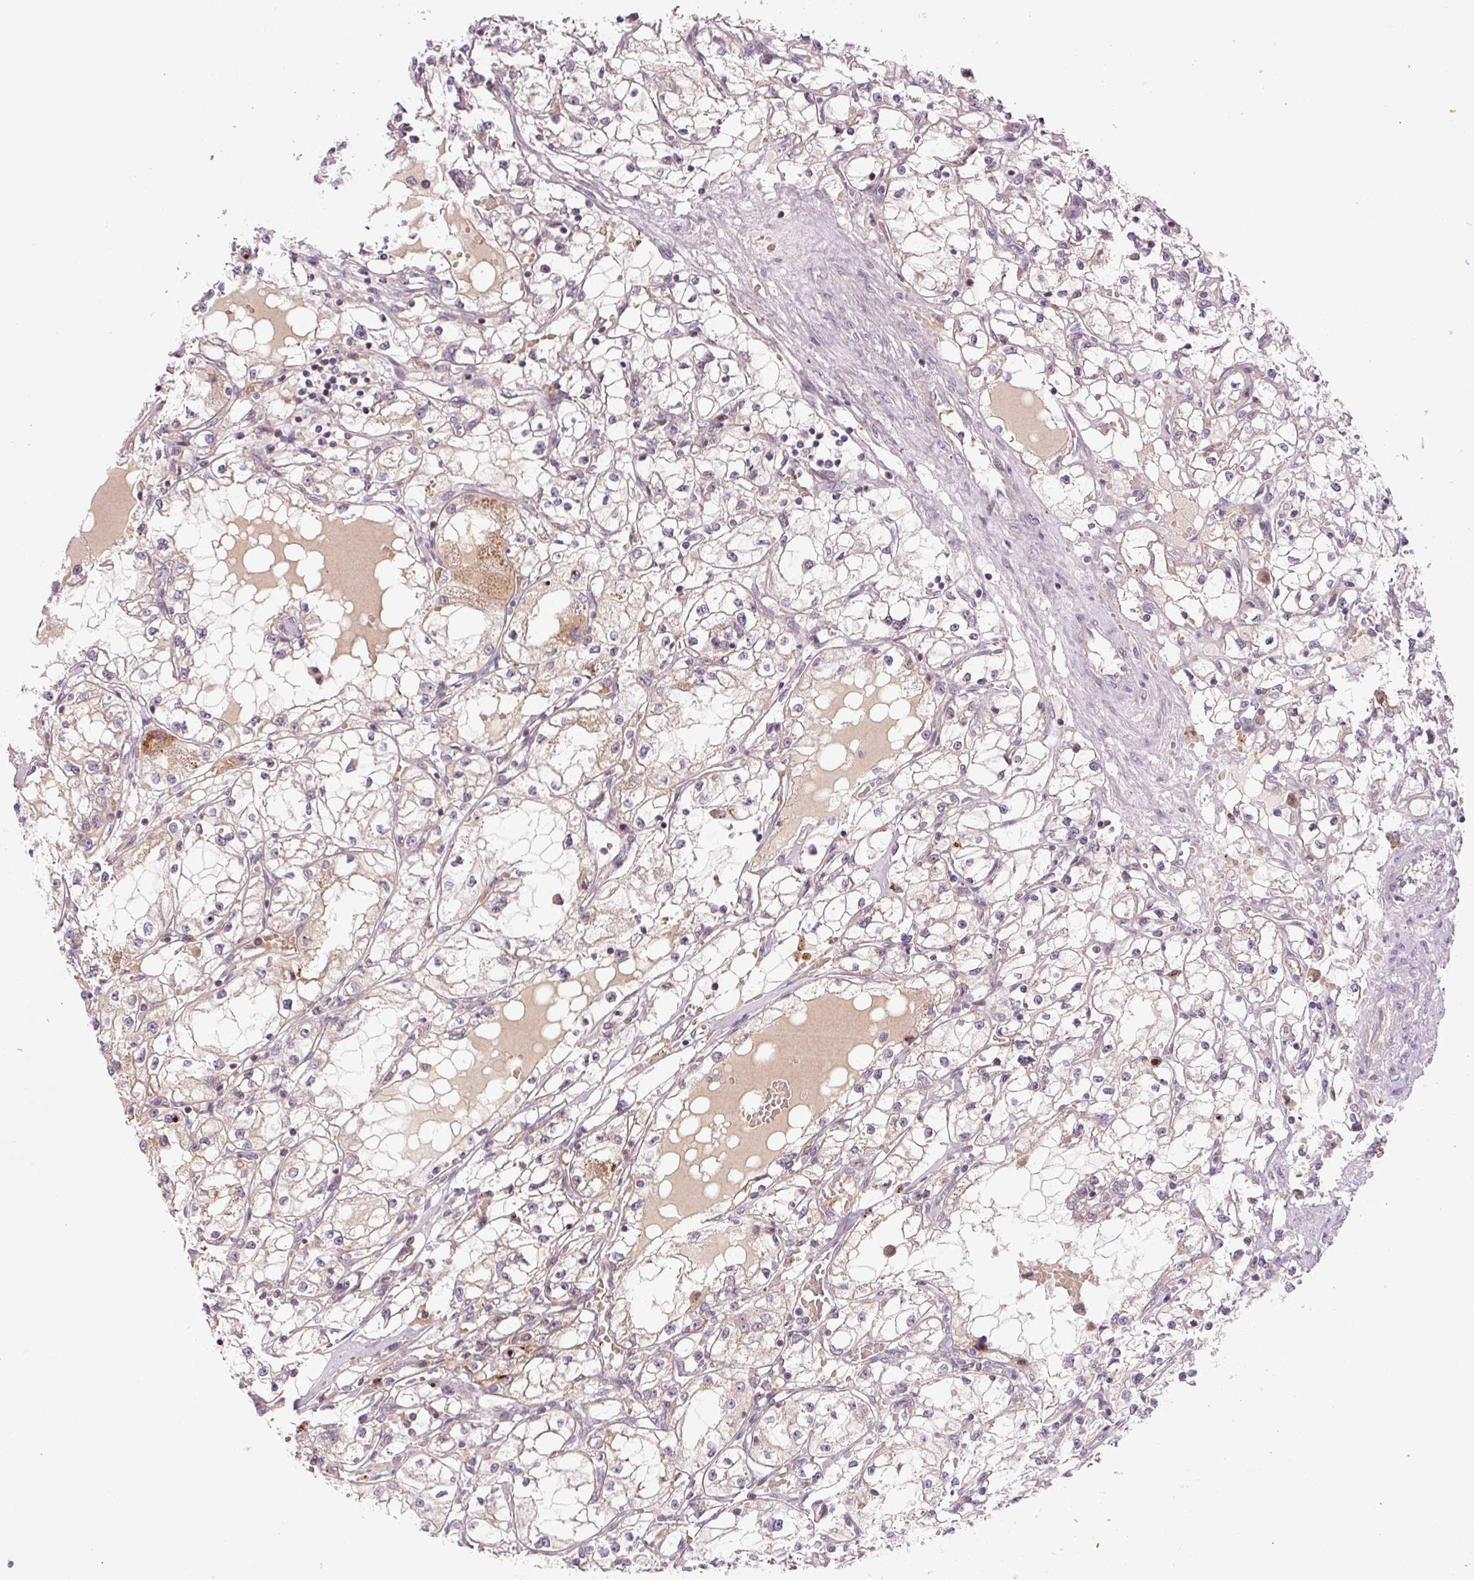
{"staining": {"intensity": "negative", "quantity": "none", "location": "none"}, "tissue": "renal cancer", "cell_type": "Tumor cells", "image_type": "cancer", "snomed": [{"axis": "morphology", "description": "Adenocarcinoma, NOS"}, {"axis": "topography", "description": "Kidney"}], "caption": "Immunohistochemical staining of human renal adenocarcinoma demonstrates no significant positivity in tumor cells. (Brightfield microscopy of DAB immunohistochemistry at high magnification).", "gene": "YIF1B", "patient": {"sex": "male", "age": 56}}